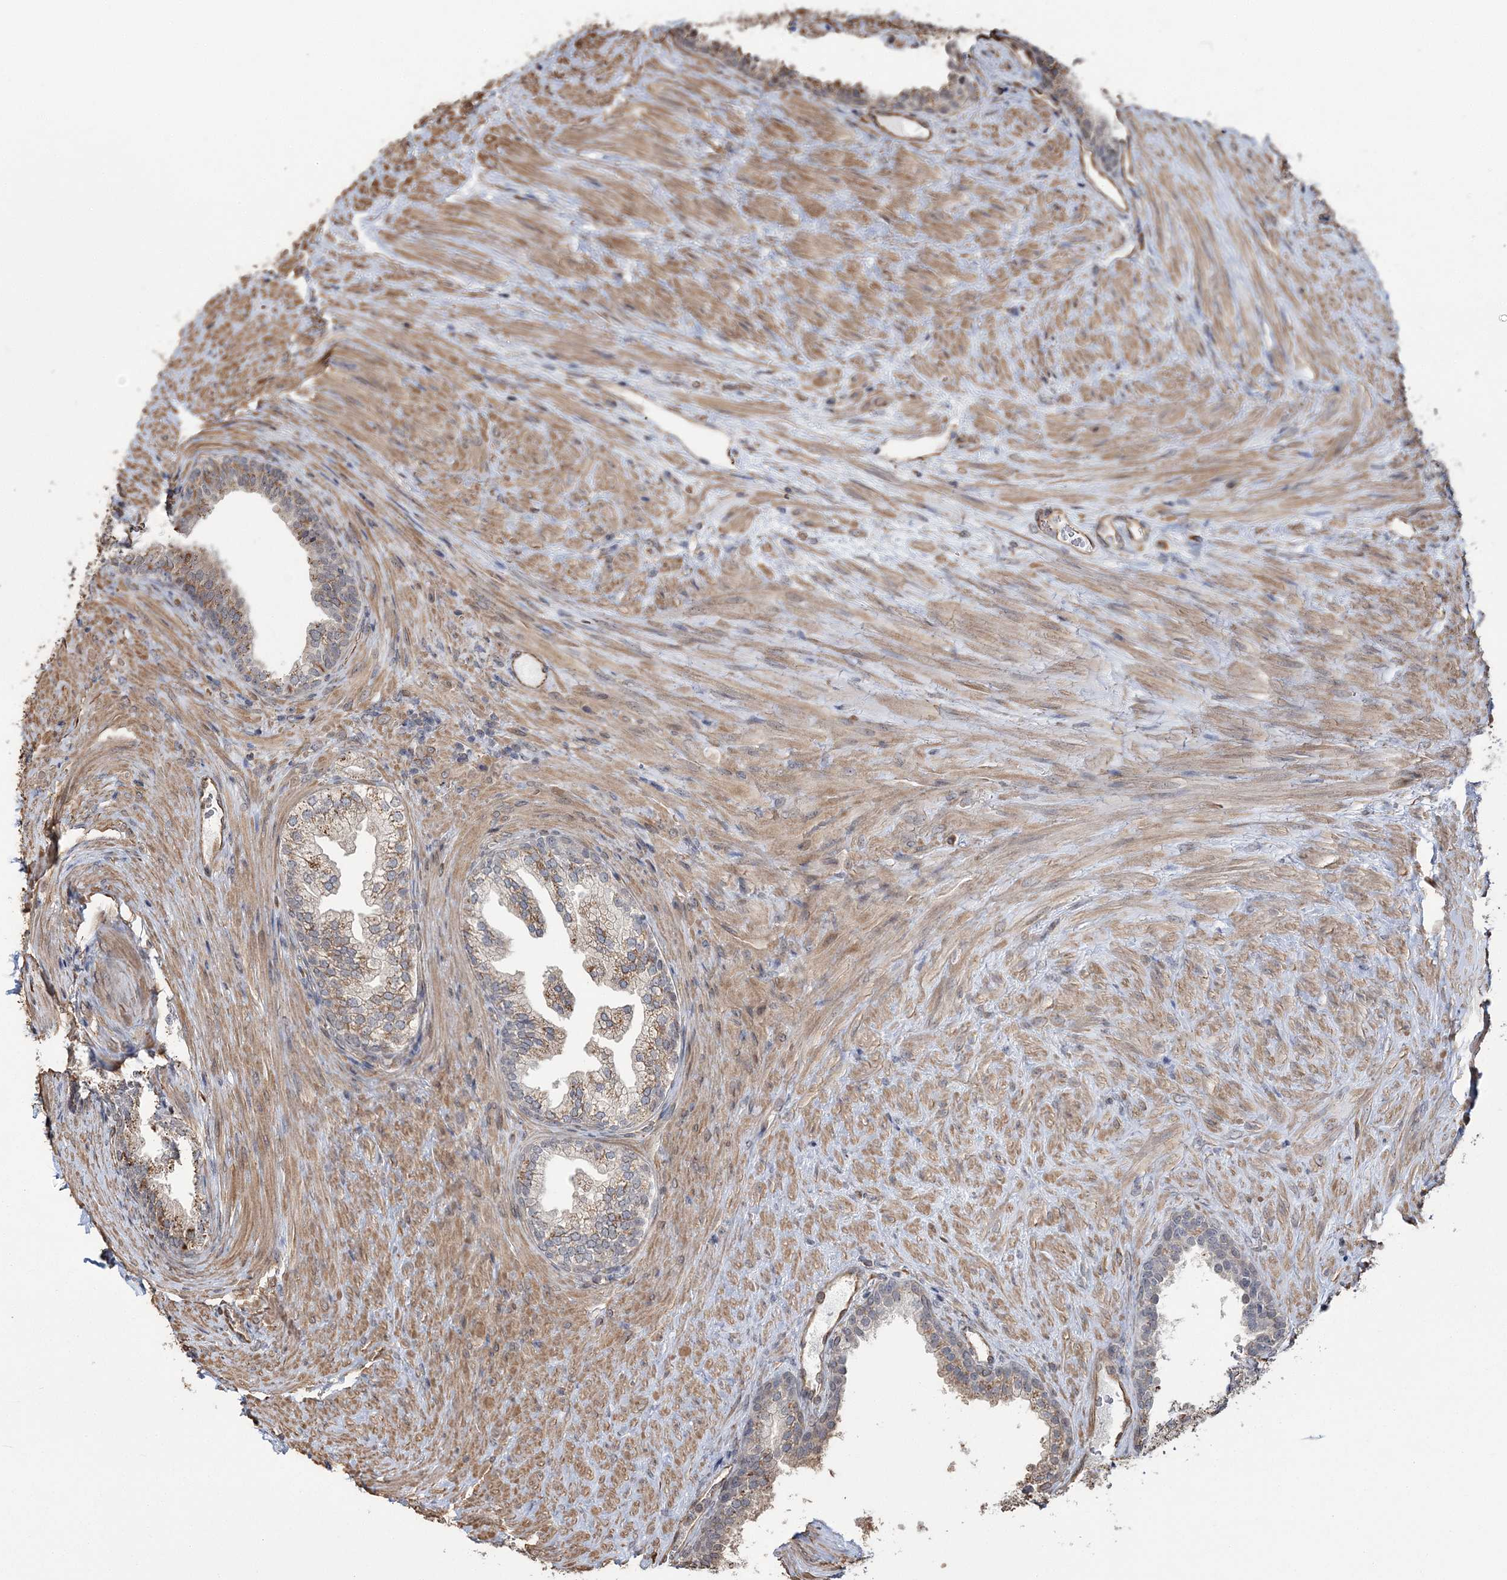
{"staining": {"intensity": "moderate", "quantity": "25%-75%", "location": "cytoplasmic/membranous,nuclear"}, "tissue": "prostate", "cell_type": "Glandular cells", "image_type": "normal", "snomed": [{"axis": "morphology", "description": "Normal tissue, NOS"}, {"axis": "topography", "description": "Prostate"}], "caption": "DAB immunohistochemical staining of normal prostate exhibits moderate cytoplasmic/membranous,nuclear protein staining in approximately 25%-75% of glandular cells.", "gene": "ATP11B", "patient": {"sex": "male", "age": 76}}